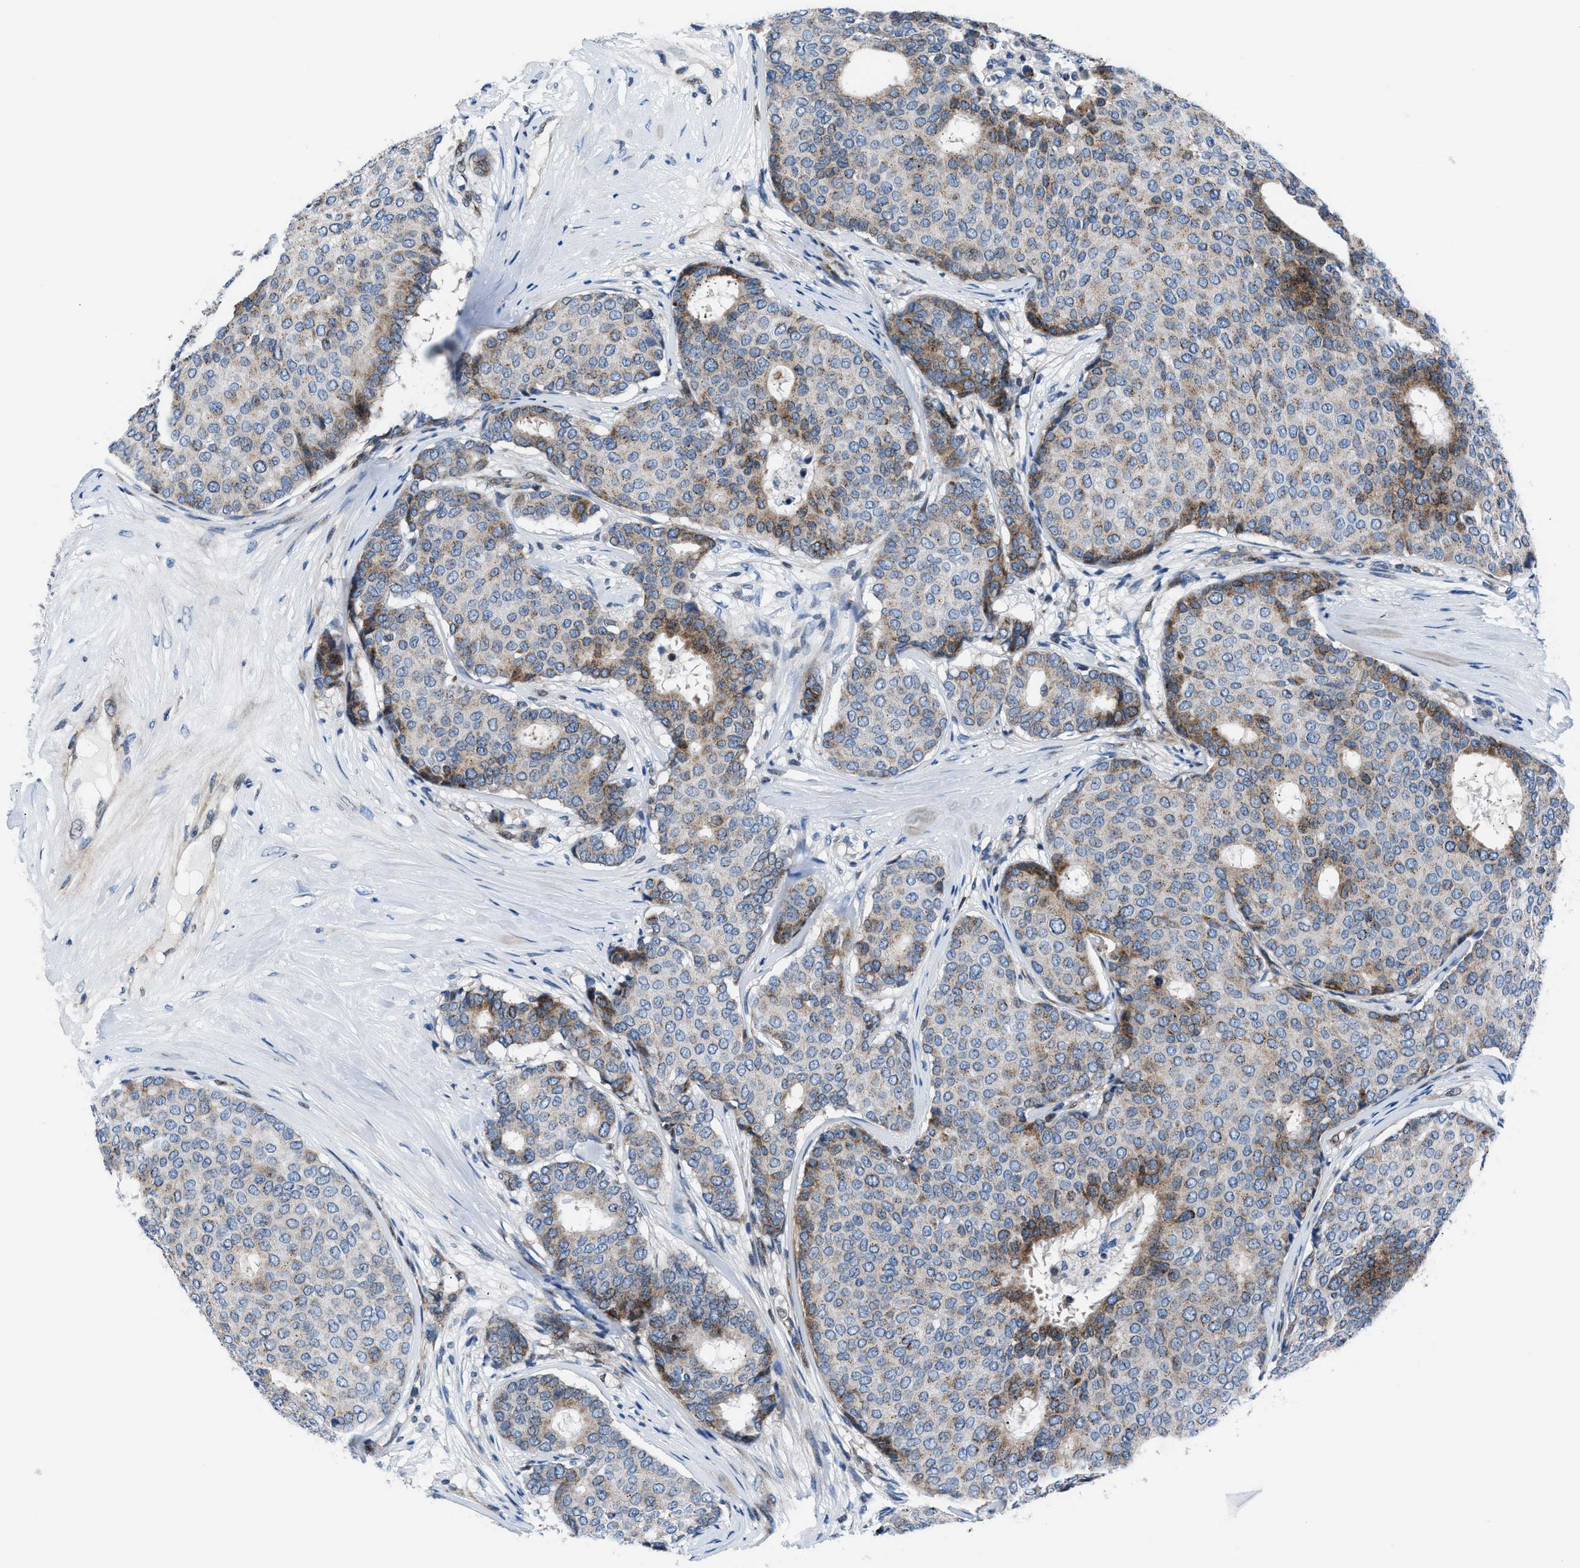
{"staining": {"intensity": "moderate", "quantity": "25%-75%", "location": "cytoplasmic/membranous"}, "tissue": "breast cancer", "cell_type": "Tumor cells", "image_type": "cancer", "snomed": [{"axis": "morphology", "description": "Duct carcinoma"}, {"axis": "topography", "description": "Breast"}], "caption": "Immunohistochemical staining of human breast cancer displays moderate cytoplasmic/membranous protein positivity in about 25%-75% of tumor cells. The protein is shown in brown color, while the nuclei are stained blue.", "gene": "LMO2", "patient": {"sex": "female", "age": 75}}